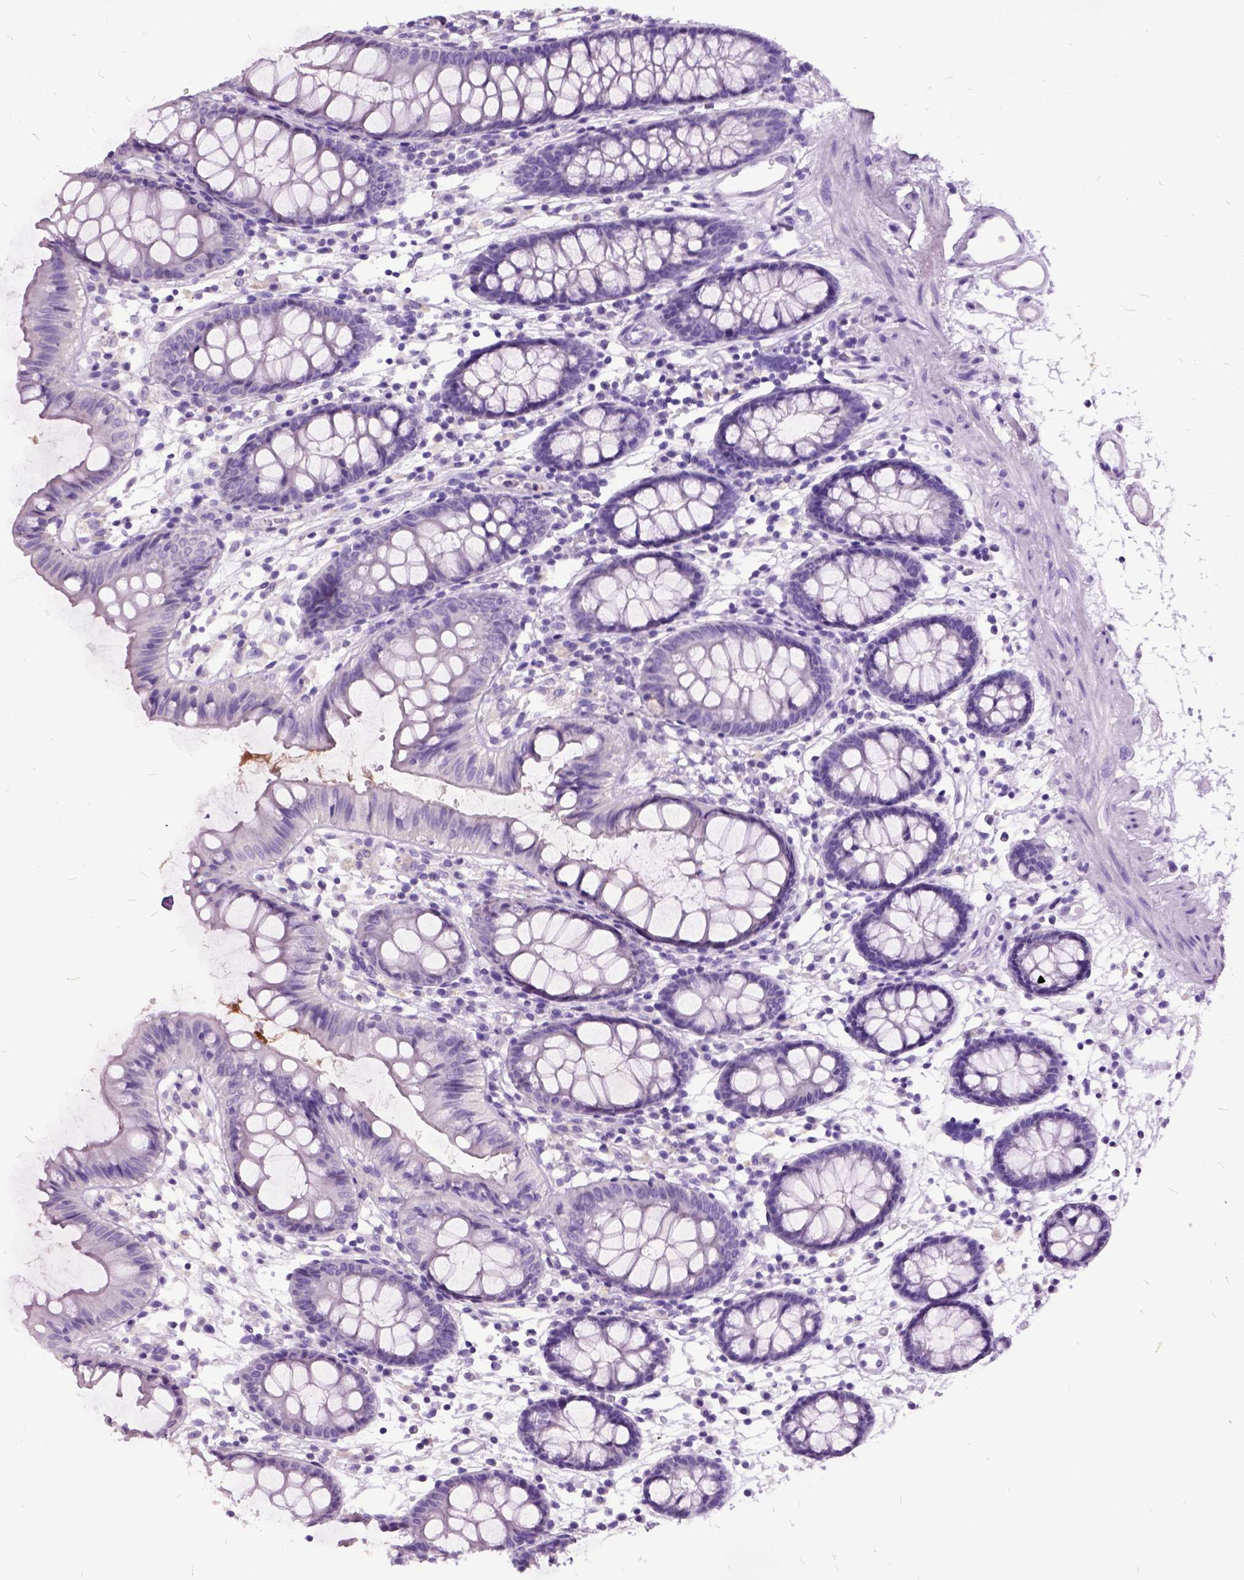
{"staining": {"intensity": "negative", "quantity": "none", "location": "none"}, "tissue": "colon", "cell_type": "Endothelial cells", "image_type": "normal", "snomed": [{"axis": "morphology", "description": "Normal tissue, NOS"}, {"axis": "topography", "description": "Colon"}], "caption": "A micrograph of colon stained for a protein reveals no brown staining in endothelial cells. (Brightfield microscopy of DAB immunohistochemistry (IHC) at high magnification).", "gene": "MME", "patient": {"sex": "female", "age": 84}}